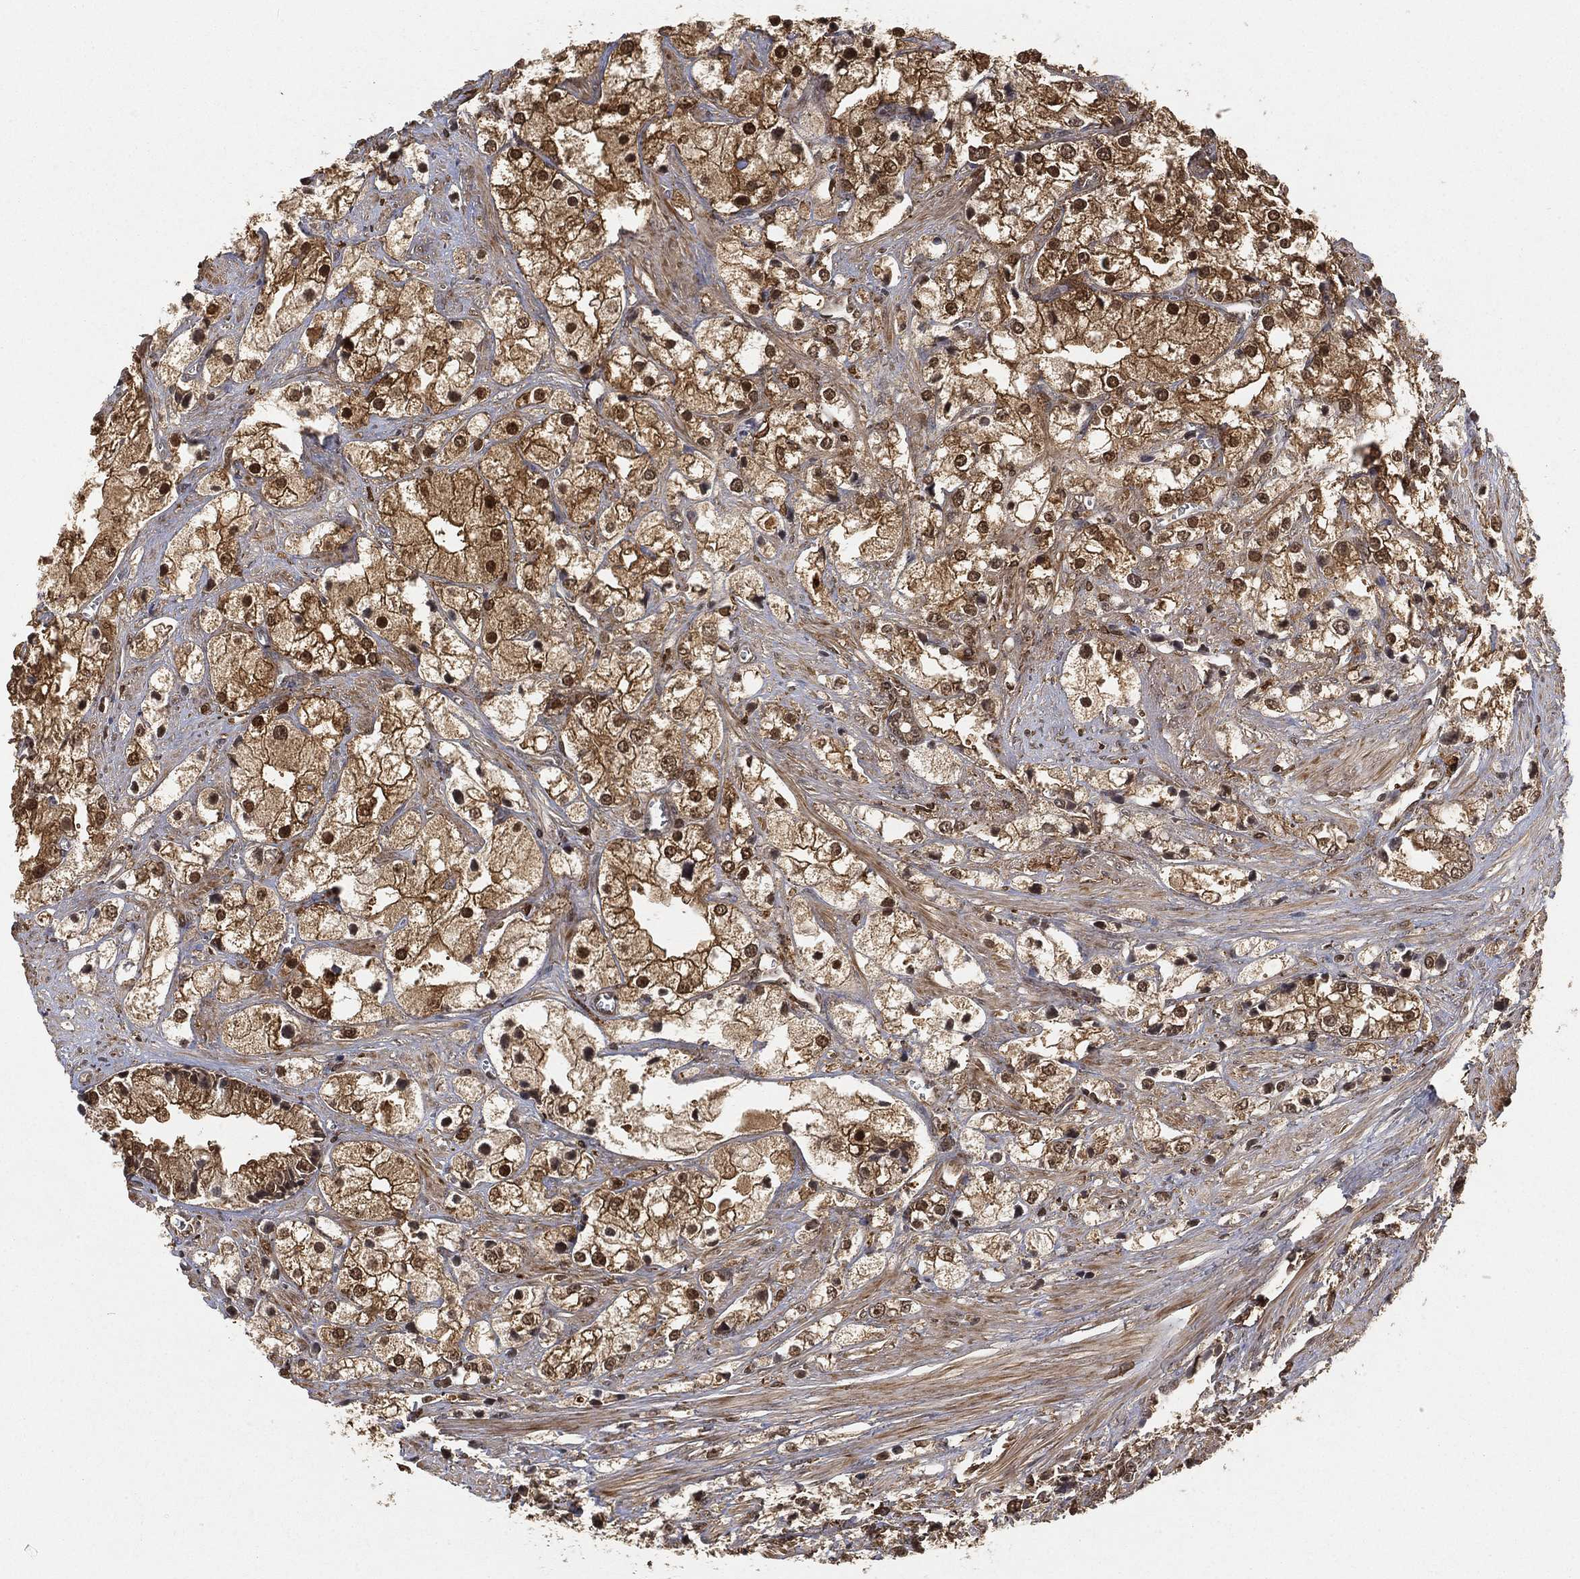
{"staining": {"intensity": "moderate", "quantity": ">75%", "location": "cytoplasmic/membranous,nuclear"}, "tissue": "prostate cancer", "cell_type": "Tumor cells", "image_type": "cancer", "snomed": [{"axis": "morphology", "description": "Adenocarcinoma, NOS"}, {"axis": "topography", "description": "Prostate and seminal vesicle, NOS"}, {"axis": "topography", "description": "Prostate"}], "caption": "High-magnification brightfield microscopy of prostate adenocarcinoma stained with DAB (3,3'-diaminobenzidine) (brown) and counterstained with hematoxylin (blue). tumor cells exhibit moderate cytoplasmic/membranous and nuclear expression is seen in about>75% of cells. Using DAB (brown) and hematoxylin (blue) stains, captured at high magnification using brightfield microscopy.", "gene": "CRYL1", "patient": {"sex": "male", "age": 79}}